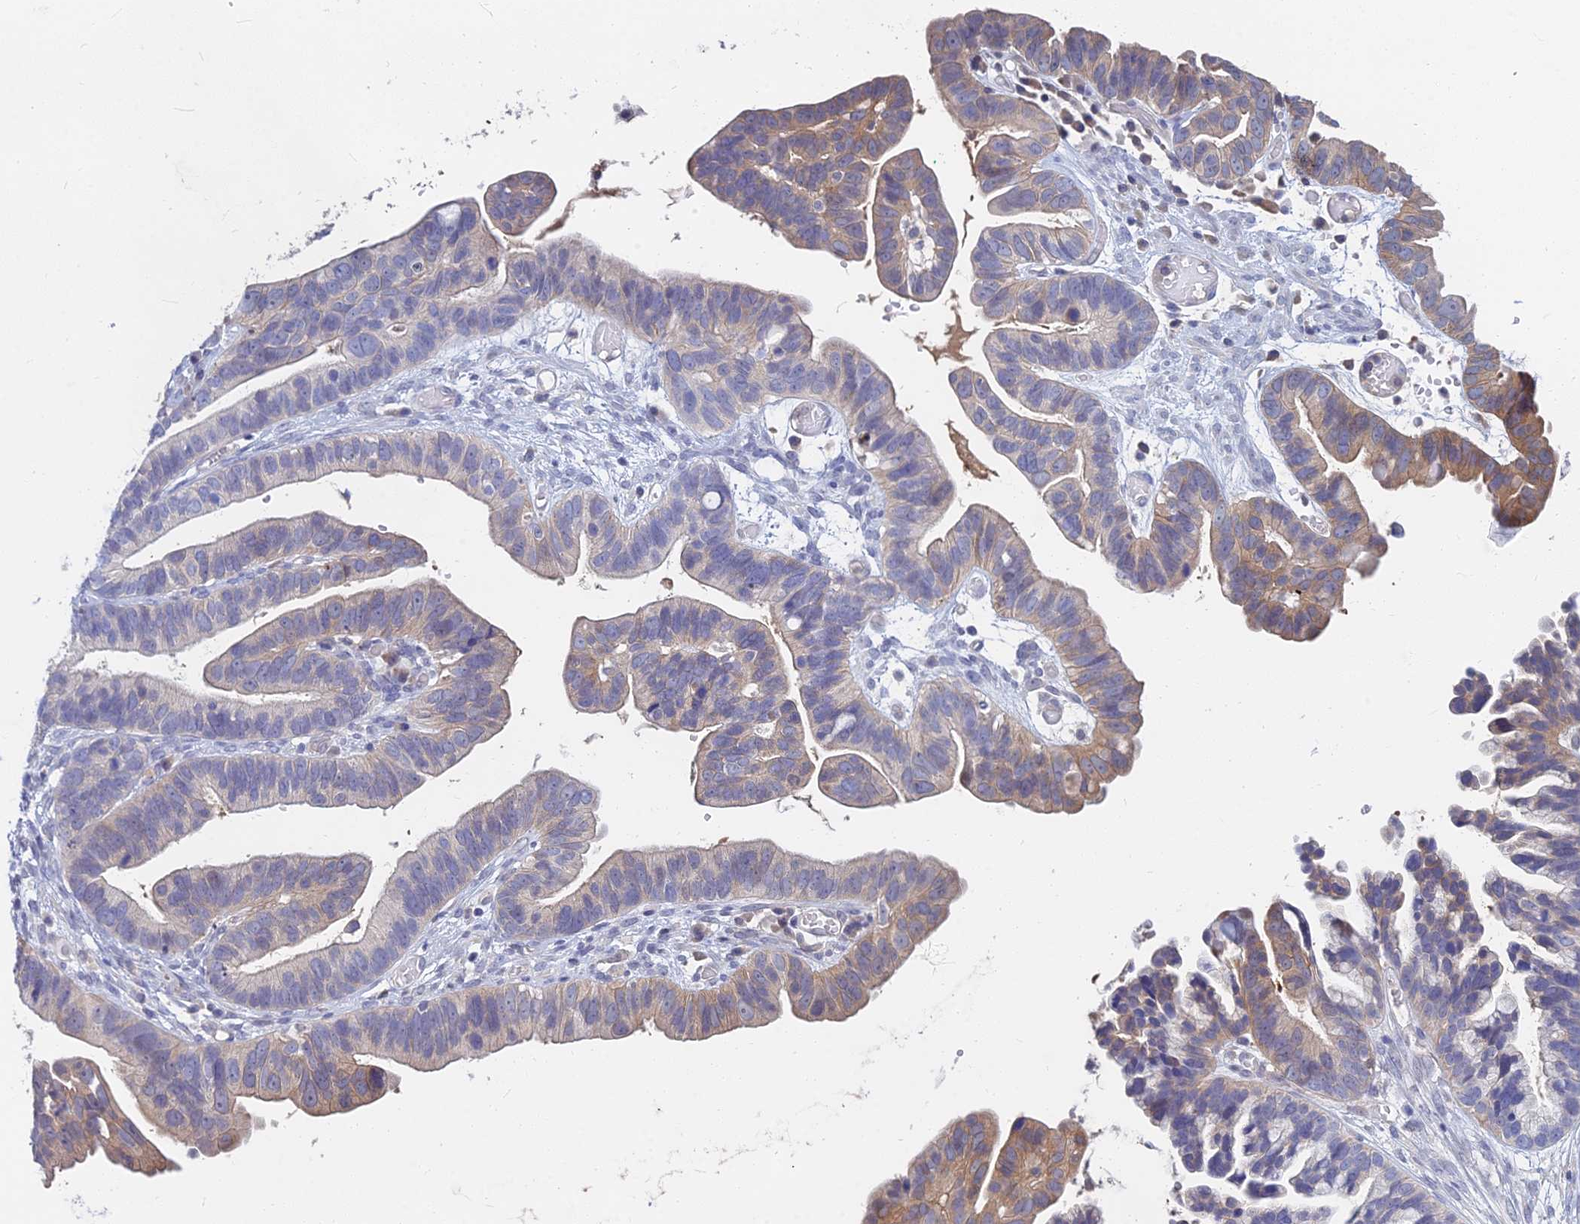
{"staining": {"intensity": "moderate", "quantity": "<25%", "location": "cytoplasmic/membranous"}, "tissue": "ovarian cancer", "cell_type": "Tumor cells", "image_type": "cancer", "snomed": [{"axis": "morphology", "description": "Cystadenocarcinoma, serous, NOS"}, {"axis": "topography", "description": "Ovary"}], "caption": "Immunohistochemistry (IHC) staining of ovarian cancer (serous cystadenocarcinoma), which reveals low levels of moderate cytoplasmic/membranous expression in about <25% of tumor cells indicating moderate cytoplasmic/membranous protein positivity. The staining was performed using DAB (3,3'-diaminobenzidine) (brown) for protein detection and nuclei were counterstained in hematoxylin (blue).", "gene": "B3GALT4", "patient": {"sex": "female", "age": 56}}